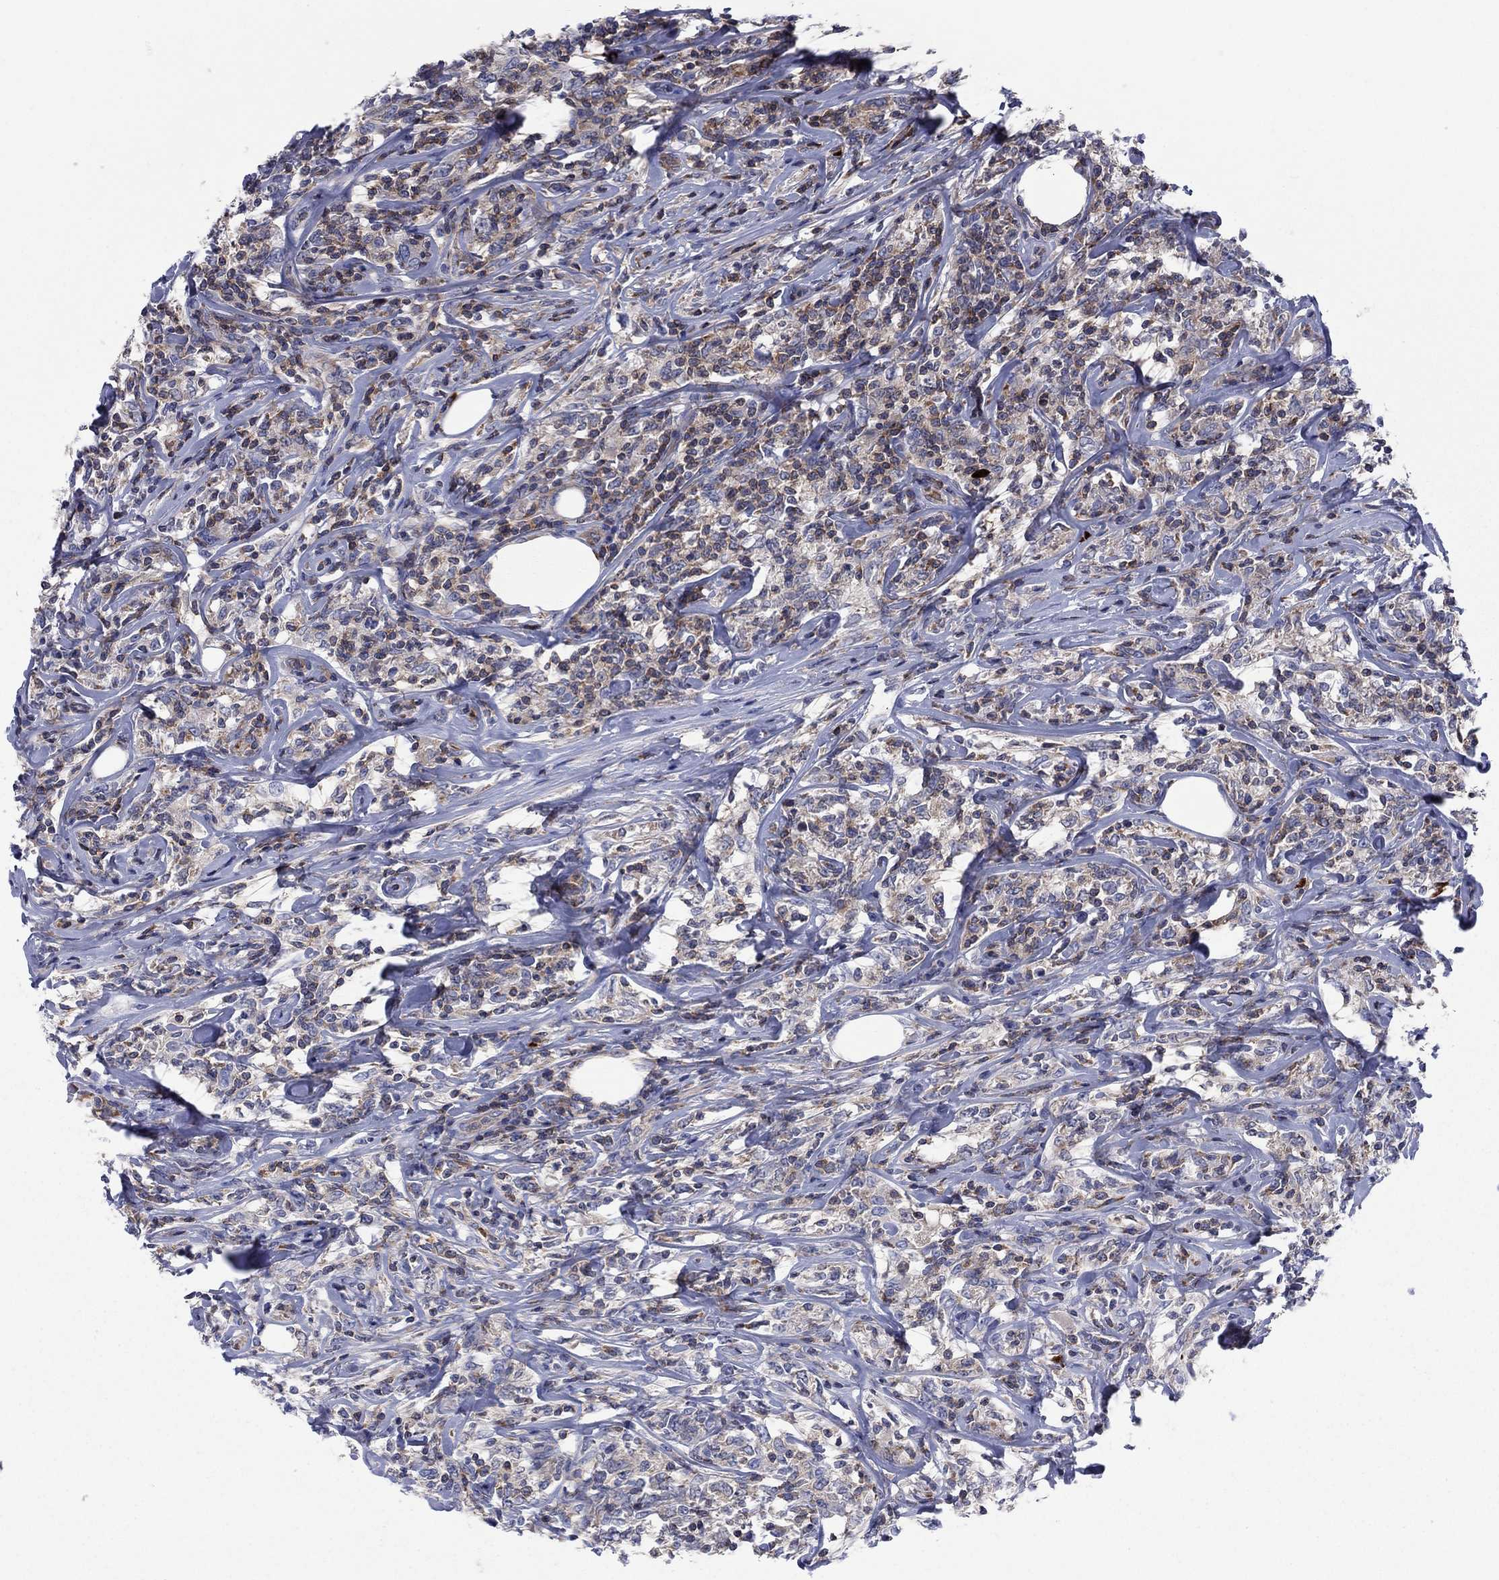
{"staining": {"intensity": "weak", "quantity": "25%-75%", "location": "cytoplasmic/membranous"}, "tissue": "lymphoma", "cell_type": "Tumor cells", "image_type": "cancer", "snomed": [{"axis": "morphology", "description": "Malignant lymphoma, non-Hodgkin's type, High grade"}, {"axis": "topography", "description": "Lymph node"}], "caption": "Lymphoma was stained to show a protein in brown. There is low levels of weak cytoplasmic/membranous positivity in approximately 25%-75% of tumor cells.", "gene": "PVR", "patient": {"sex": "female", "age": 84}}